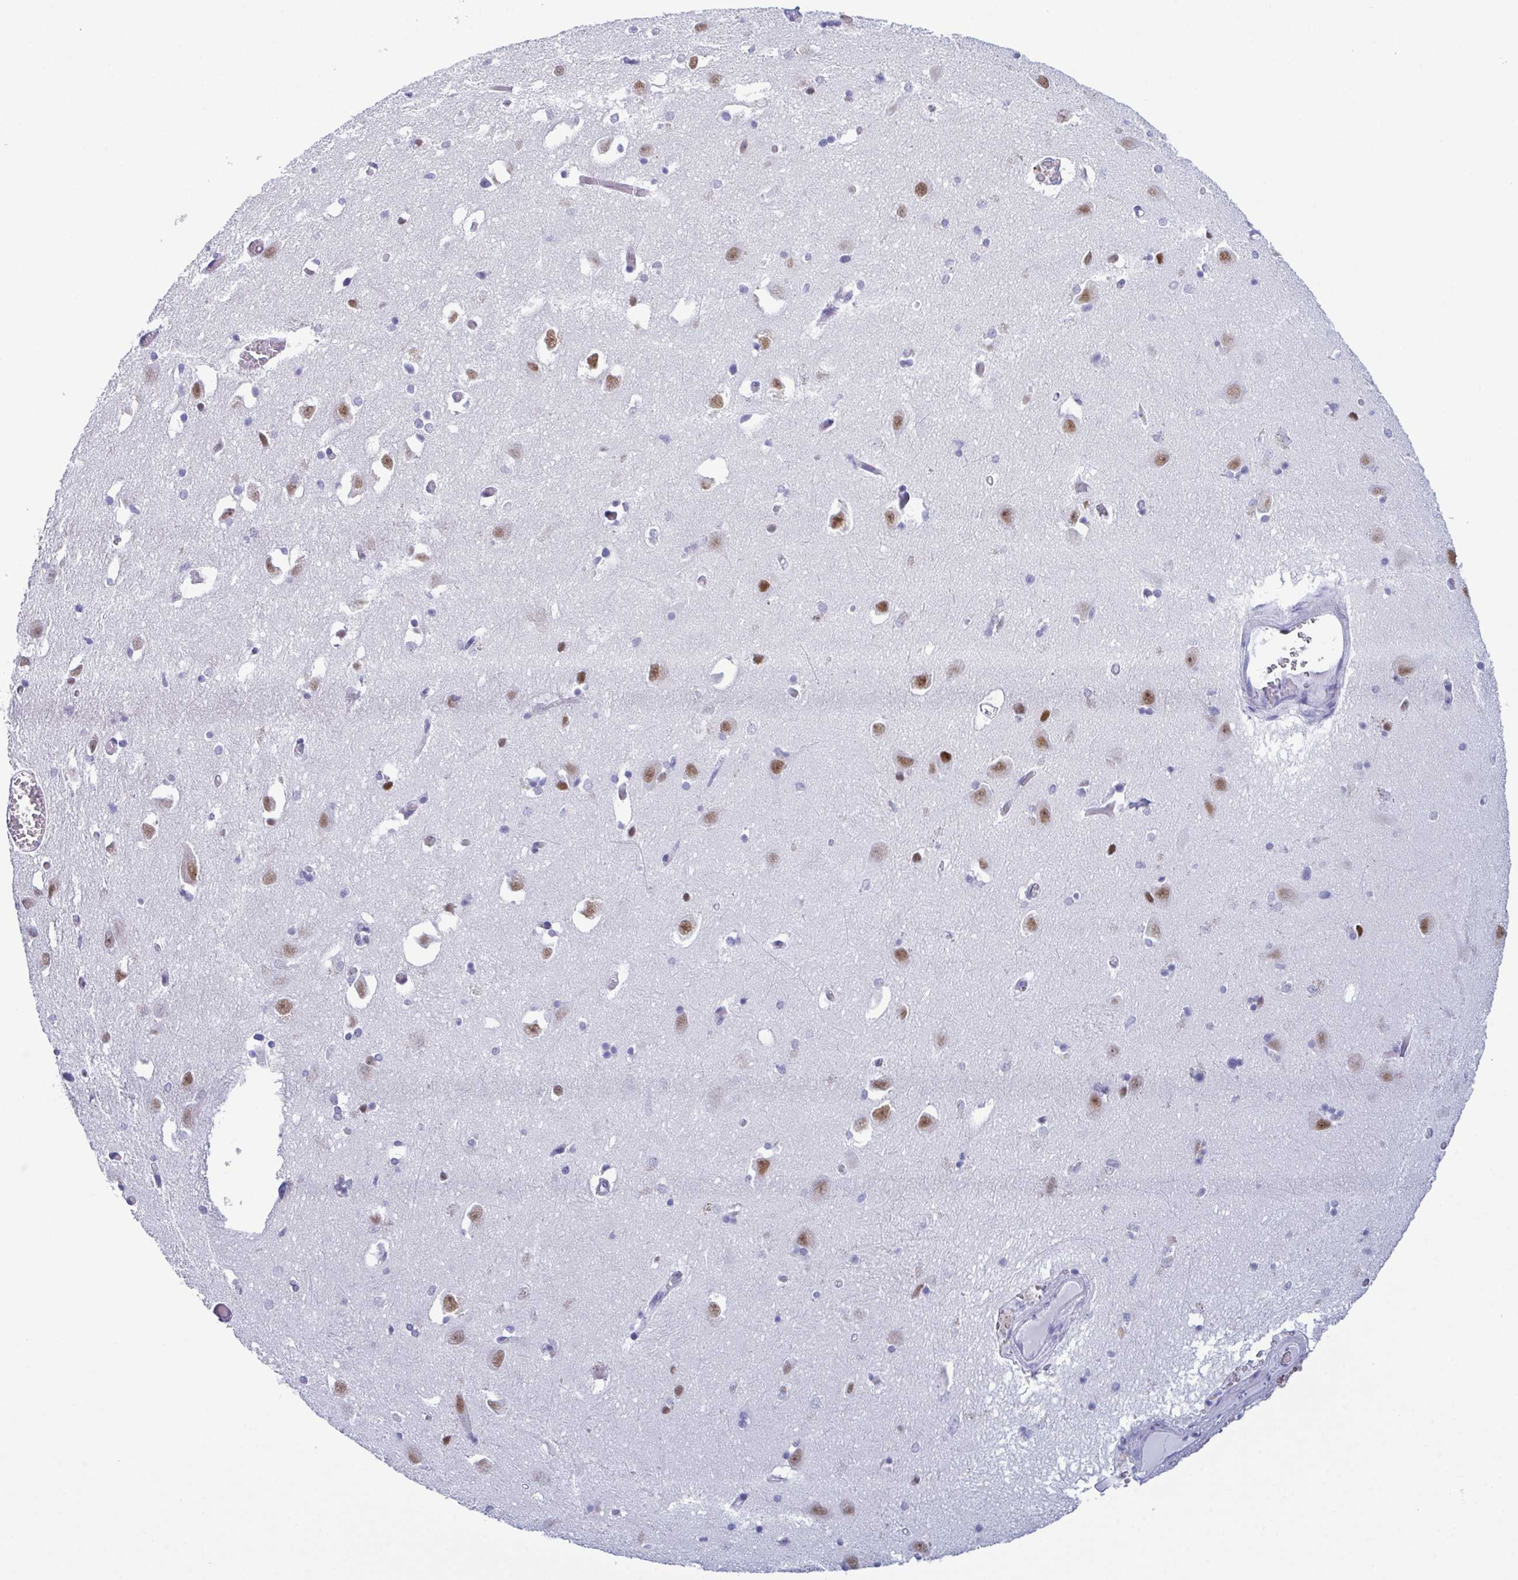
{"staining": {"intensity": "negative", "quantity": "none", "location": "none"}, "tissue": "caudate", "cell_type": "Glial cells", "image_type": "normal", "snomed": [{"axis": "morphology", "description": "Normal tissue, NOS"}, {"axis": "topography", "description": "Lateral ventricle wall"}, {"axis": "topography", "description": "Hippocampus"}], "caption": "Glial cells show no significant protein positivity in unremarkable caudate. (IHC, brightfield microscopy, high magnification).", "gene": "SUGP2", "patient": {"sex": "female", "age": 63}}